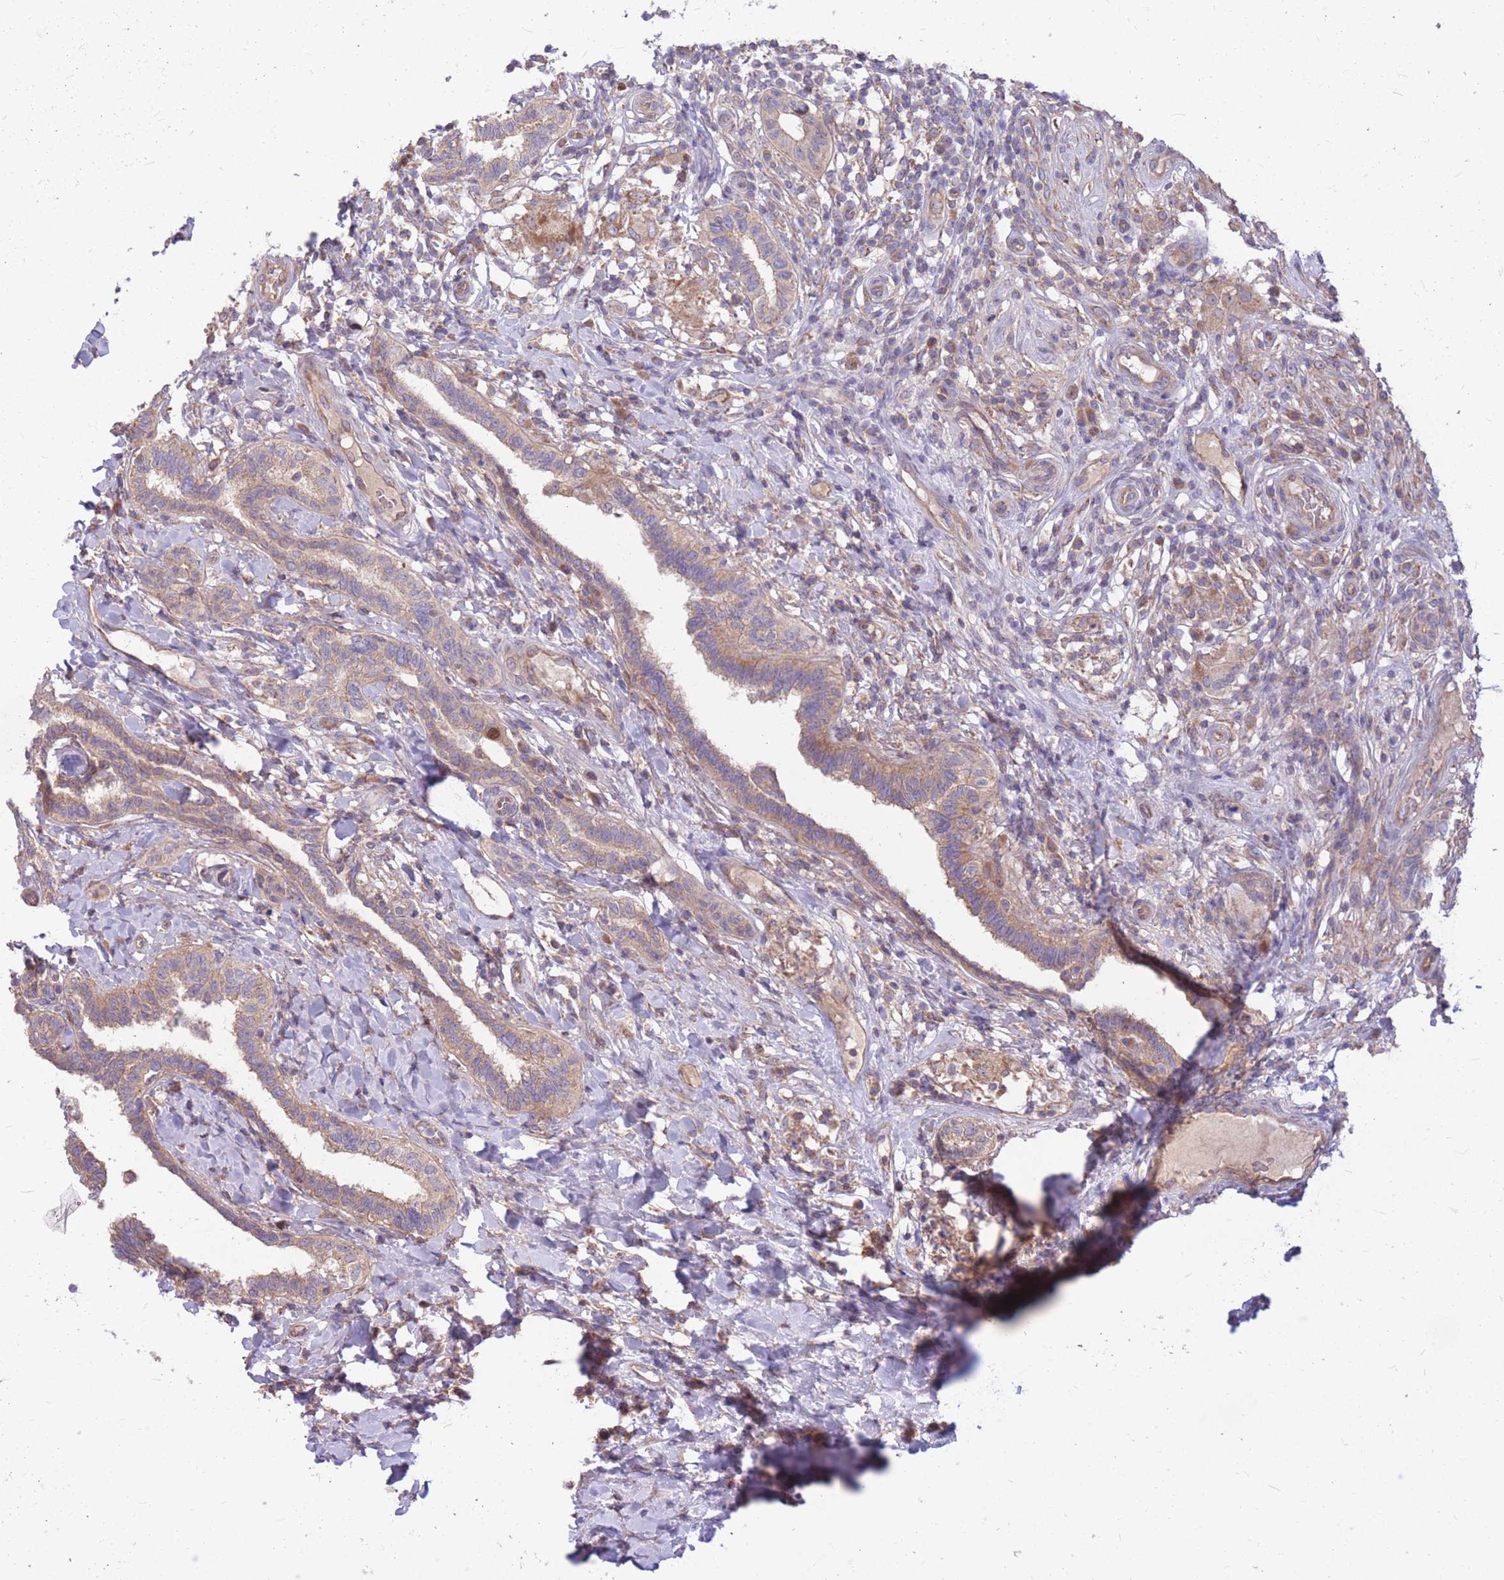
{"staining": {"intensity": "weak", "quantity": ">75%", "location": "cytoplasmic/membranous"}, "tissue": "testis cancer", "cell_type": "Tumor cells", "image_type": "cancer", "snomed": [{"axis": "morphology", "description": "Seminoma, NOS"}, {"axis": "topography", "description": "Testis"}], "caption": "Testis cancer (seminoma) tissue exhibits weak cytoplasmic/membranous staining in approximately >75% of tumor cells The staining was performed using DAB, with brown indicating positive protein expression. Nuclei are stained blue with hematoxylin.", "gene": "GMNN", "patient": {"sex": "male", "age": 49}}